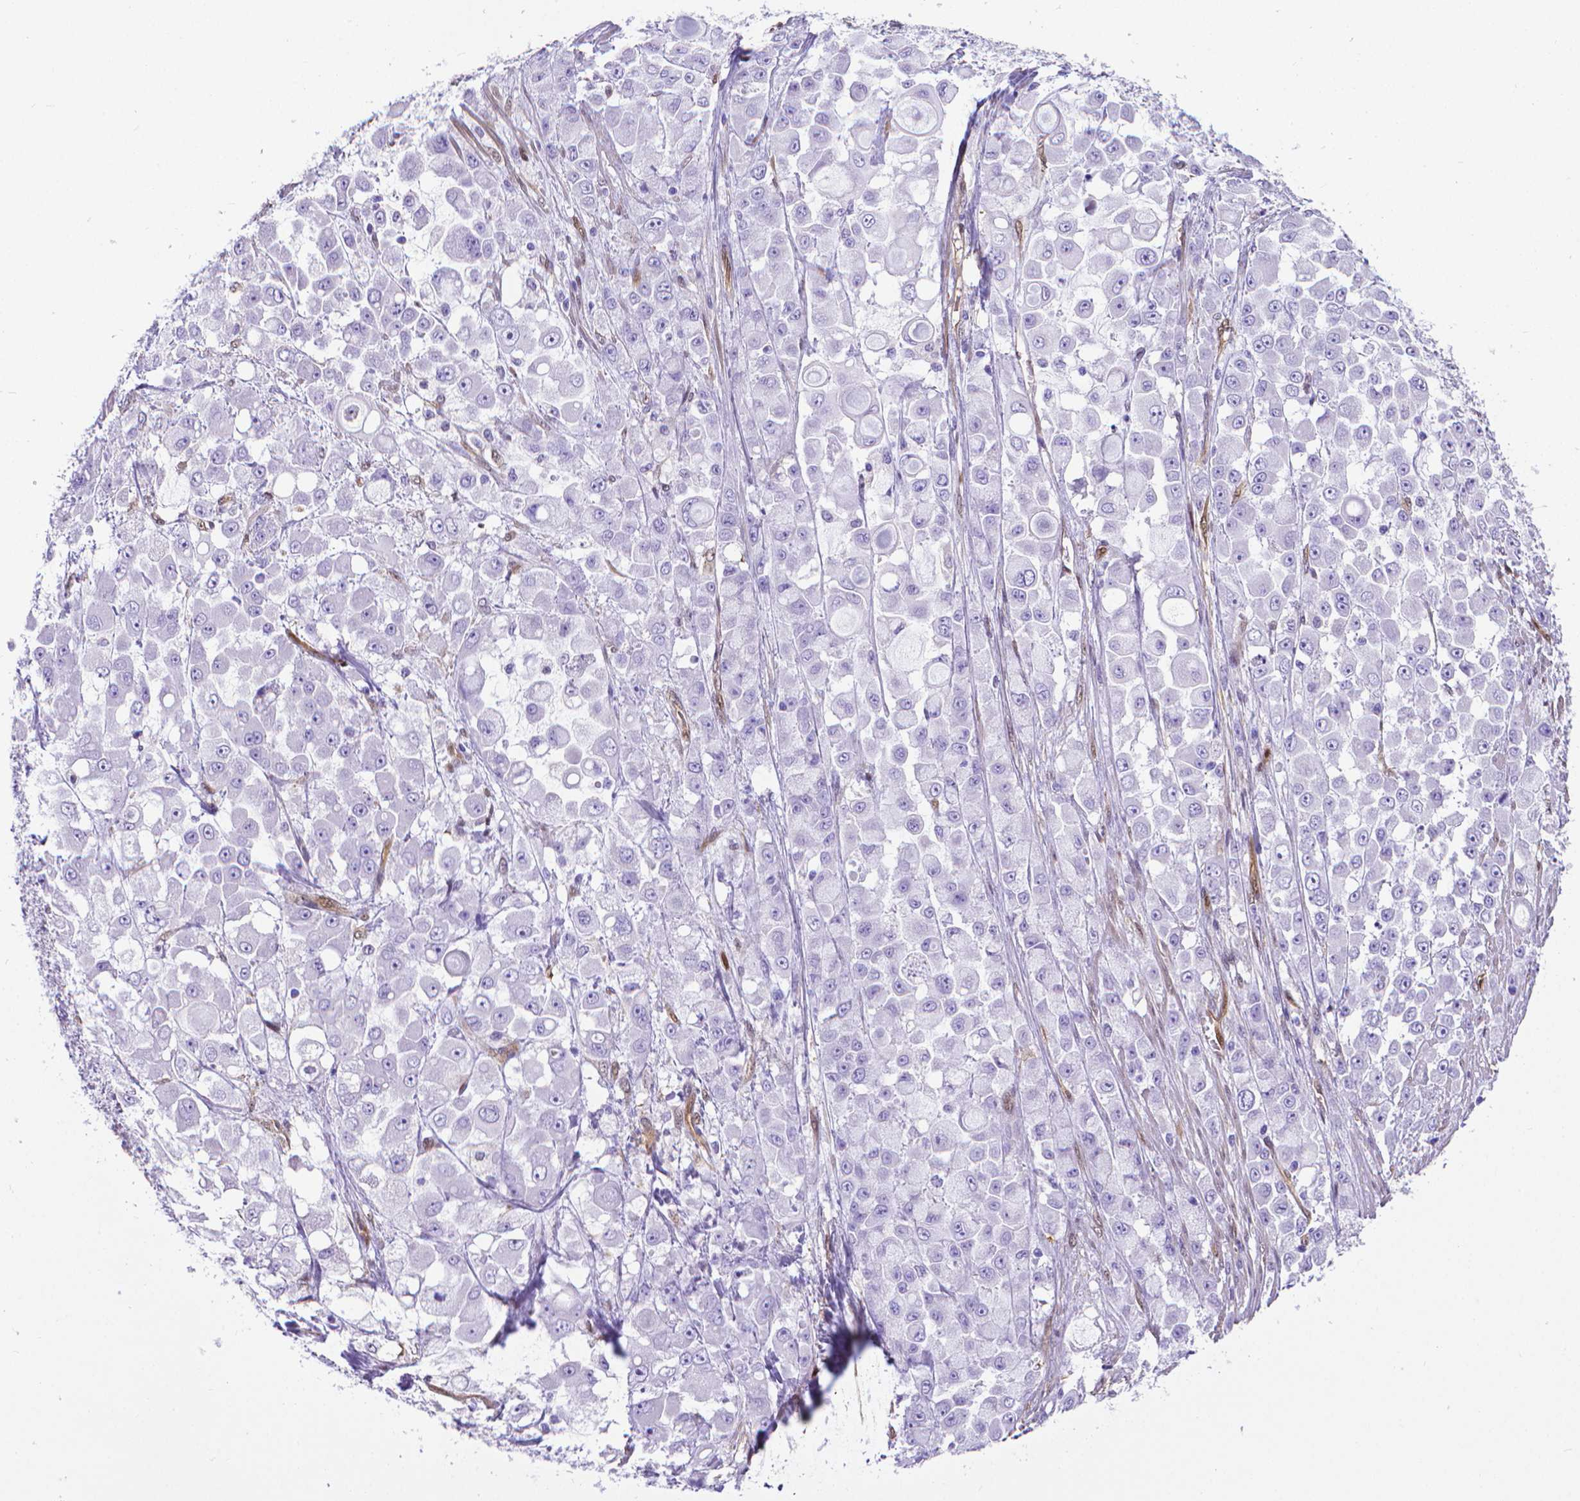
{"staining": {"intensity": "negative", "quantity": "none", "location": "none"}, "tissue": "stomach cancer", "cell_type": "Tumor cells", "image_type": "cancer", "snomed": [{"axis": "morphology", "description": "Adenocarcinoma, NOS"}, {"axis": "topography", "description": "Stomach"}], "caption": "An immunohistochemistry photomicrograph of adenocarcinoma (stomach) is shown. There is no staining in tumor cells of adenocarcinoma (stomach).", "gene": "CLIC4", "patient": {"sex": "female", "age": 76}}